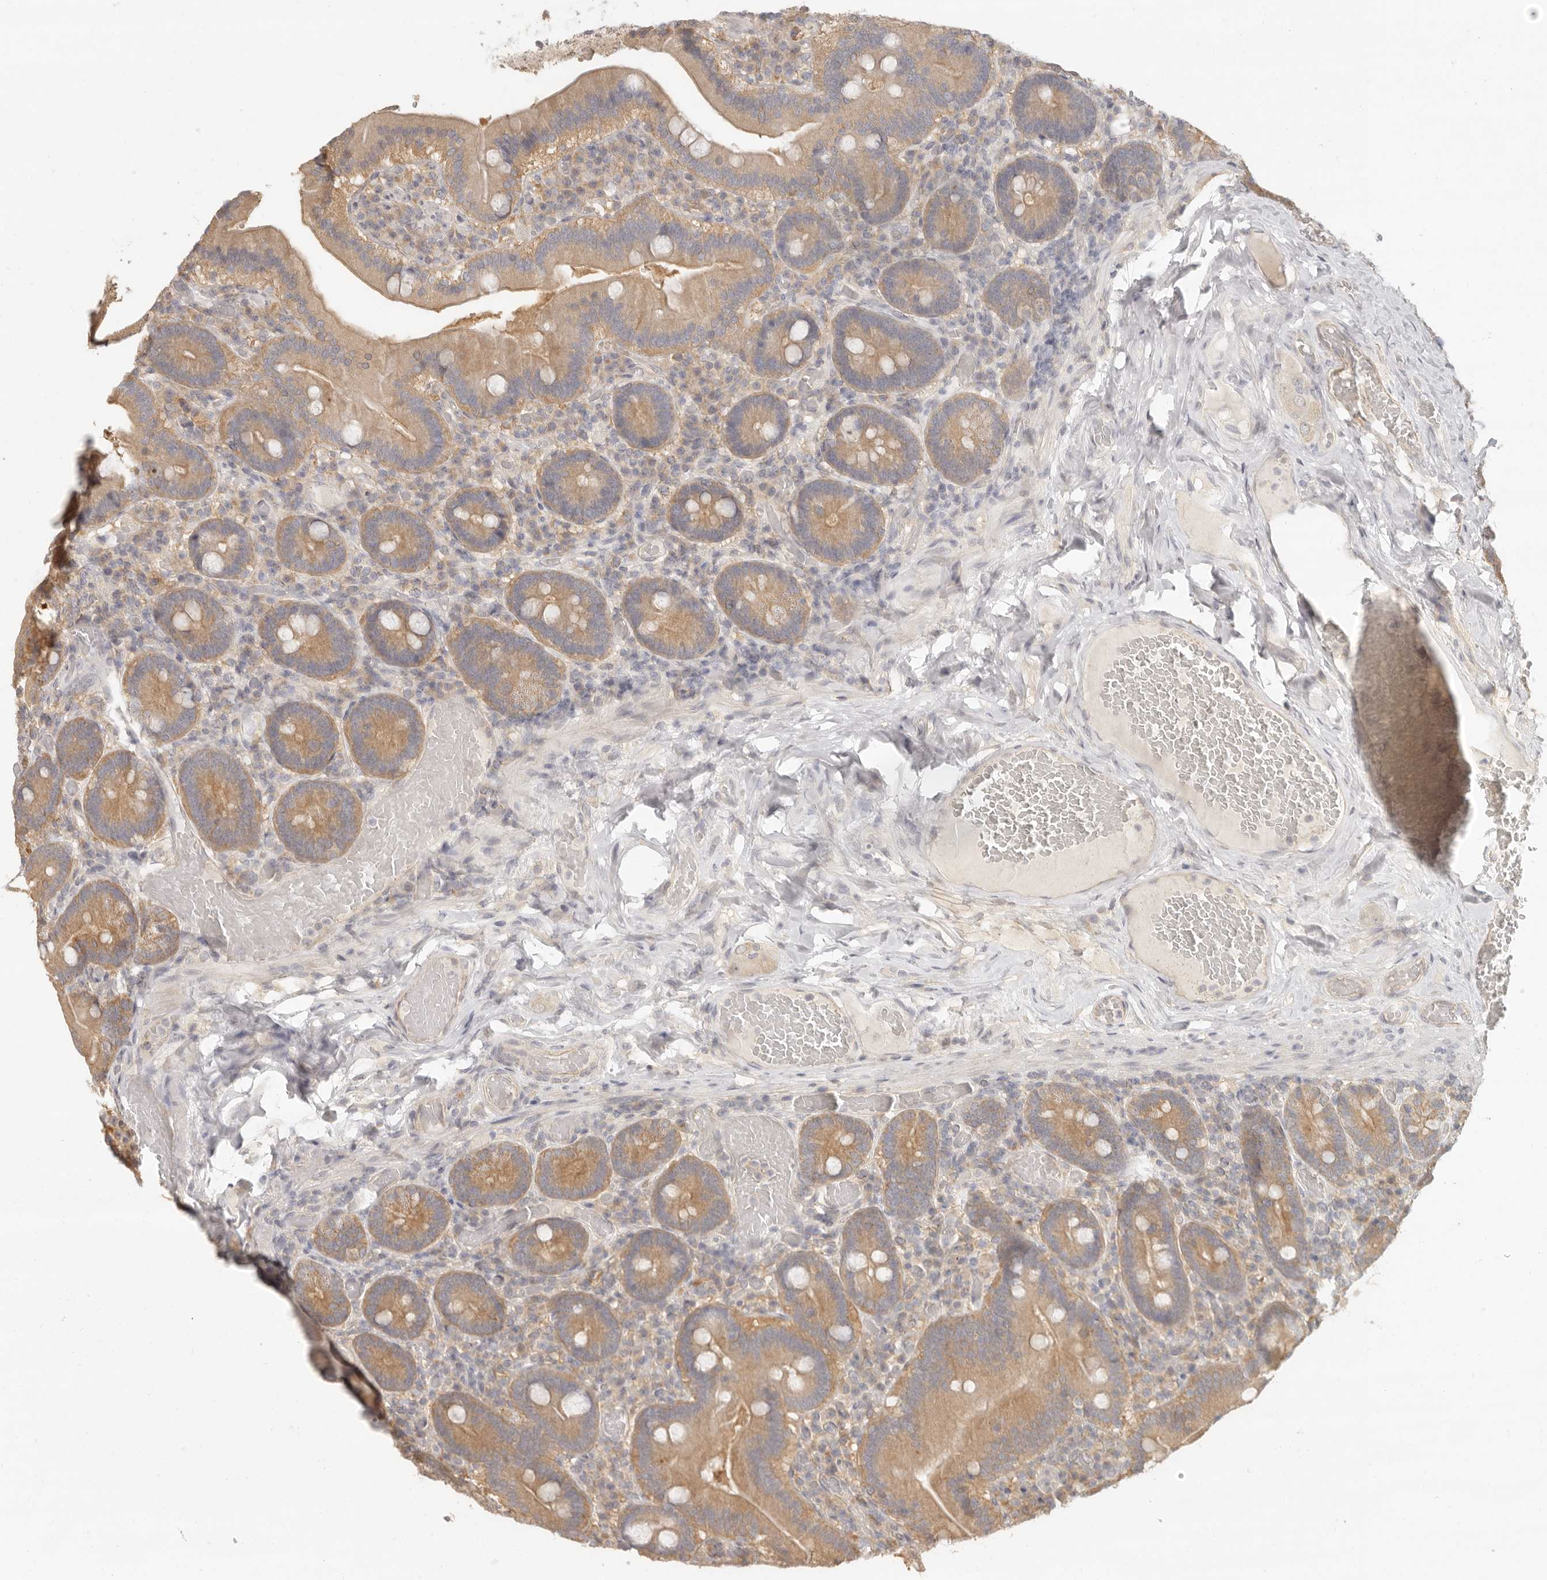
{"staining": {"intensity": "moderate", "quantity": ">75%", "location": "cytoplasmic/membranous"}, "tissue": "duodenum", "cell_type": "Glandular cells", "image_type": "normal", "snomed": [{"axis": "morphology", "description": "Normal tissue, NOS"}, {"axis": "topography", "description": "Duodenum"}], "caption": "Immunohistochemistry photomicrograph of normal duodenum: human duodenum stained using immunohistochemistry reveals medium levels of moderate protein expression localized specifically in the cytoplasmic/membranous of glandular cells, appearing as a cytoplasmic/membranous brown color.", "gene": "AHDC1", "patient": {"sex": "female", "age": 62}}